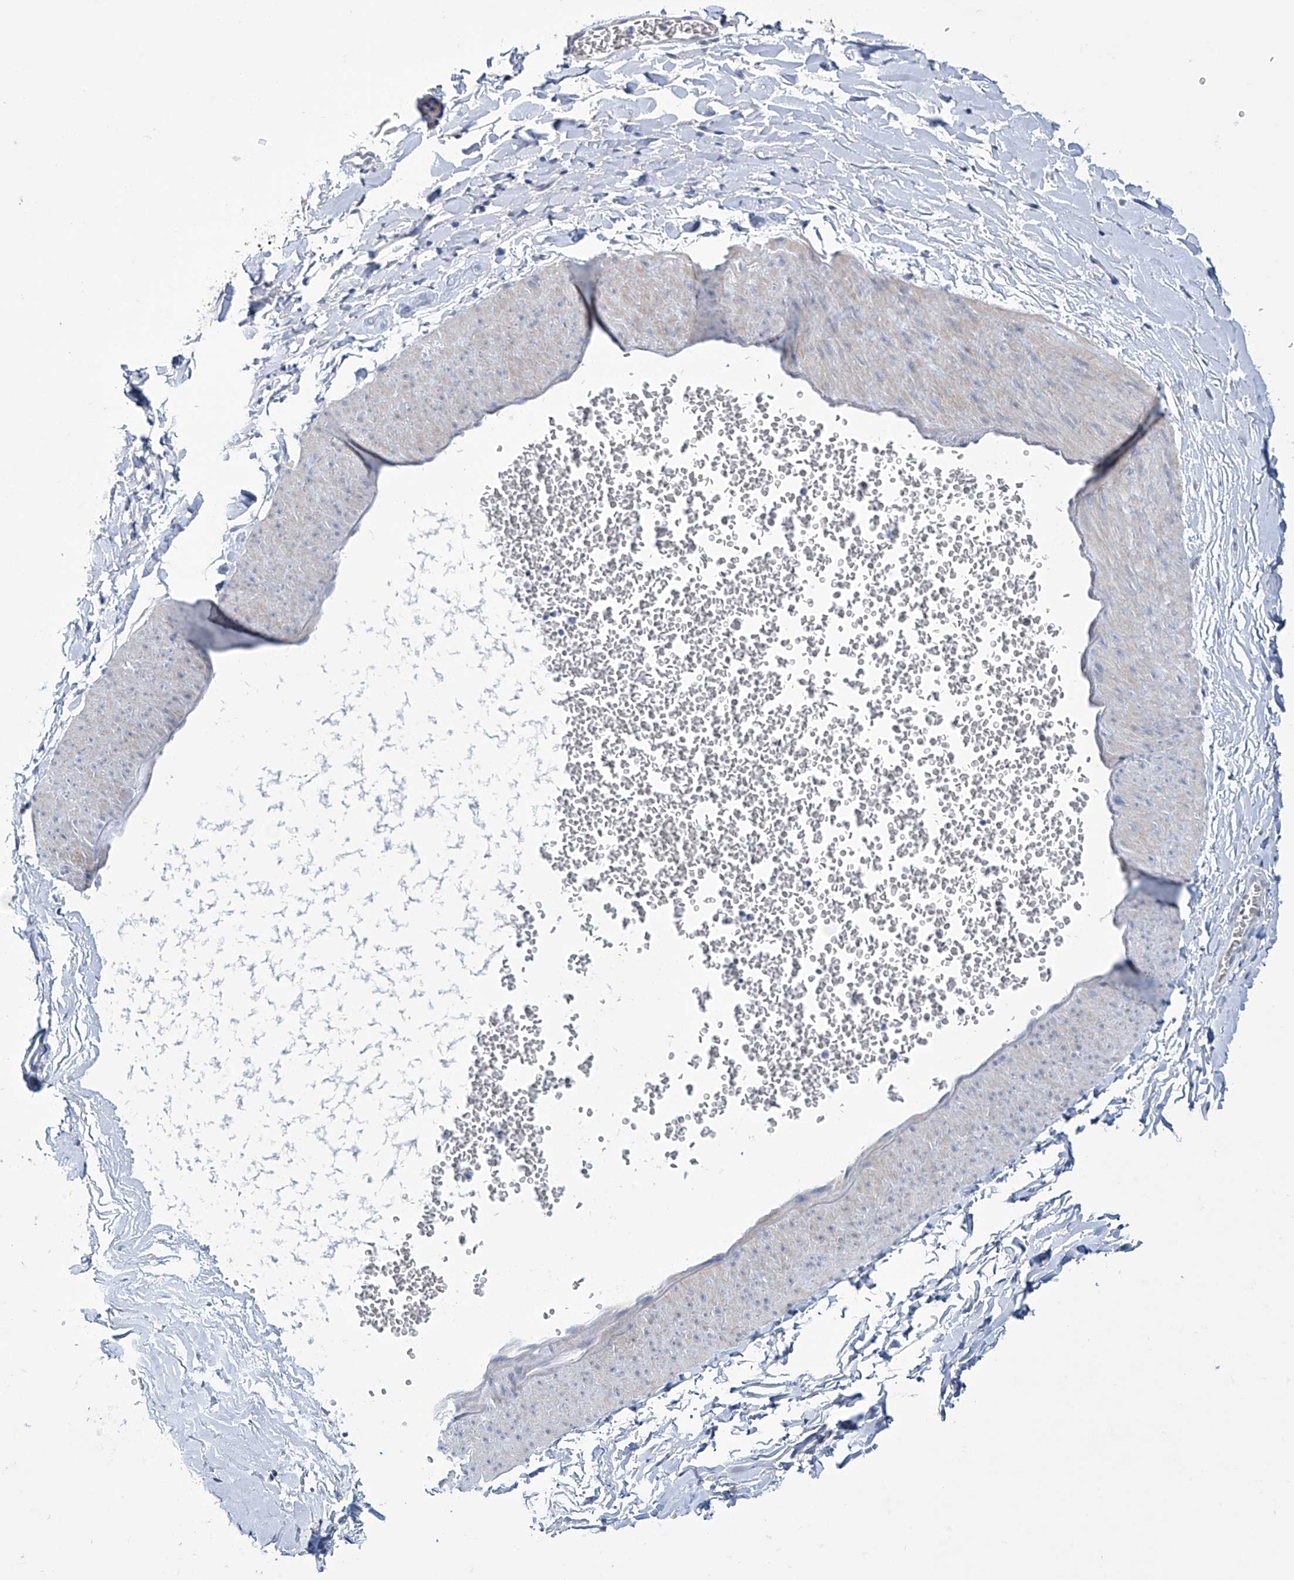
{"staining": {"intensity": "negative", "quantity": "none", "location": "none"}, "tissue": "adipose tissue", "cell_type": "Adipocytes", "image_type": "normal", "snomed": [{"axis": "morphology", "description": "Normal tissue, NOS"}, {"axis": "topography", "description": "Gallbladder"}, {"axis": "topography", "description": "Peripheral nerve tissue"}], "caption": "Immunohistochemistry (IHC) histopathology image of unremarkable adipose tissue stained for a protein (brown), which exhibits no staining in adipocytes.", "gene": "TRIM60", "patient": {"sex": "male", "age": 38}}